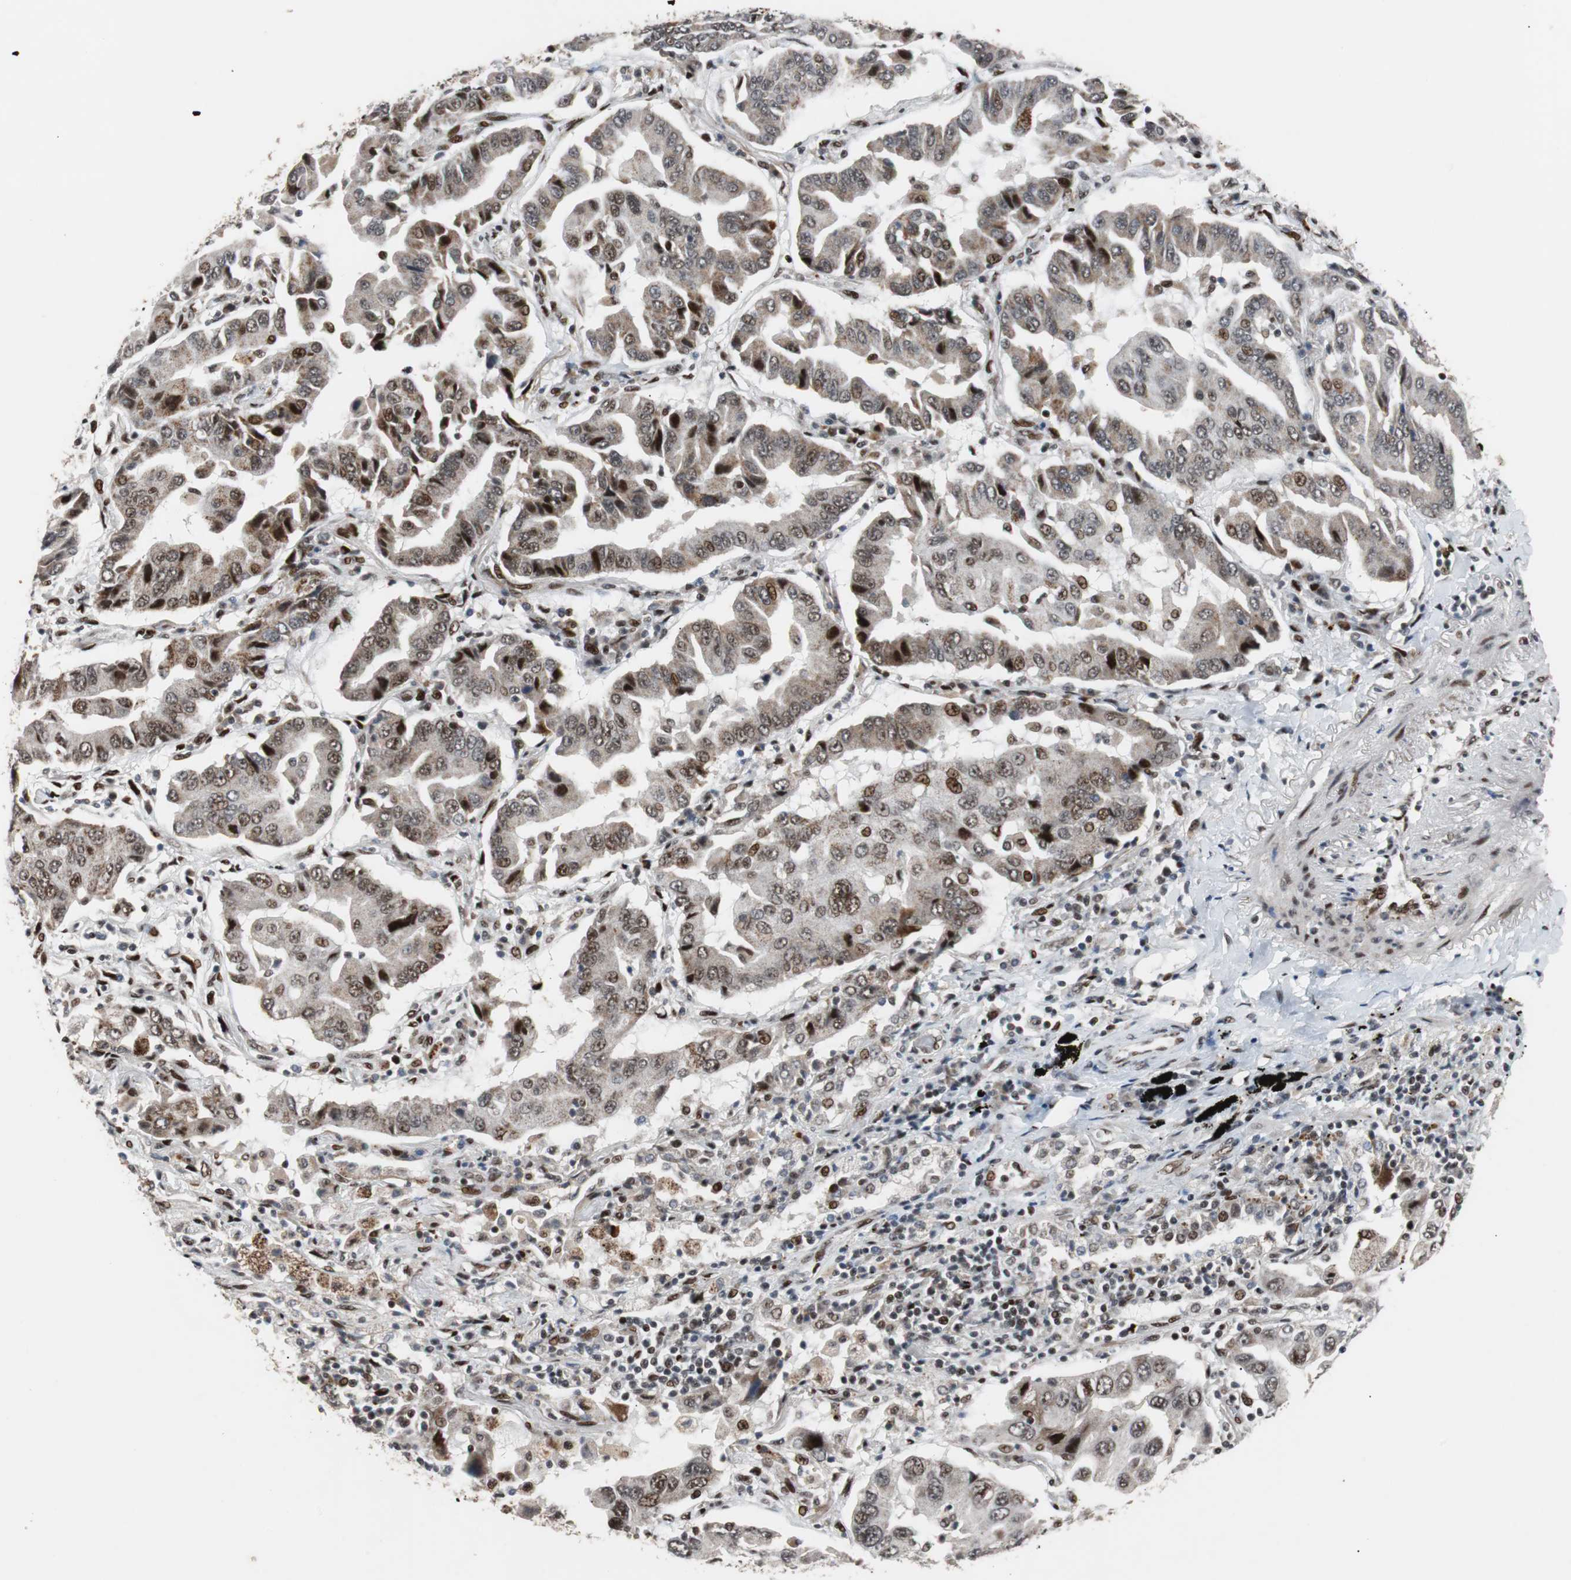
{"staining": {"intensity": "moderate", "quantity": ">75%", "location": "nuclear"}, "tissue": "lung cancer", "cell_type": "Tumor cells", "image_type": "cancer", "snomed": [{"axis": "morphology", "description": "Adenocarcinoma, NOS"}, {"axis": "topography", "description": "Lung"}], "caption": "This micrograph demonstrates IHC staining of human adenocarcinoma (lung), with medium moderate nuclear positivity in about >75% of tumor cells.", "gene": "NBL1", "patient": {"sex": "female", "age": 65}}